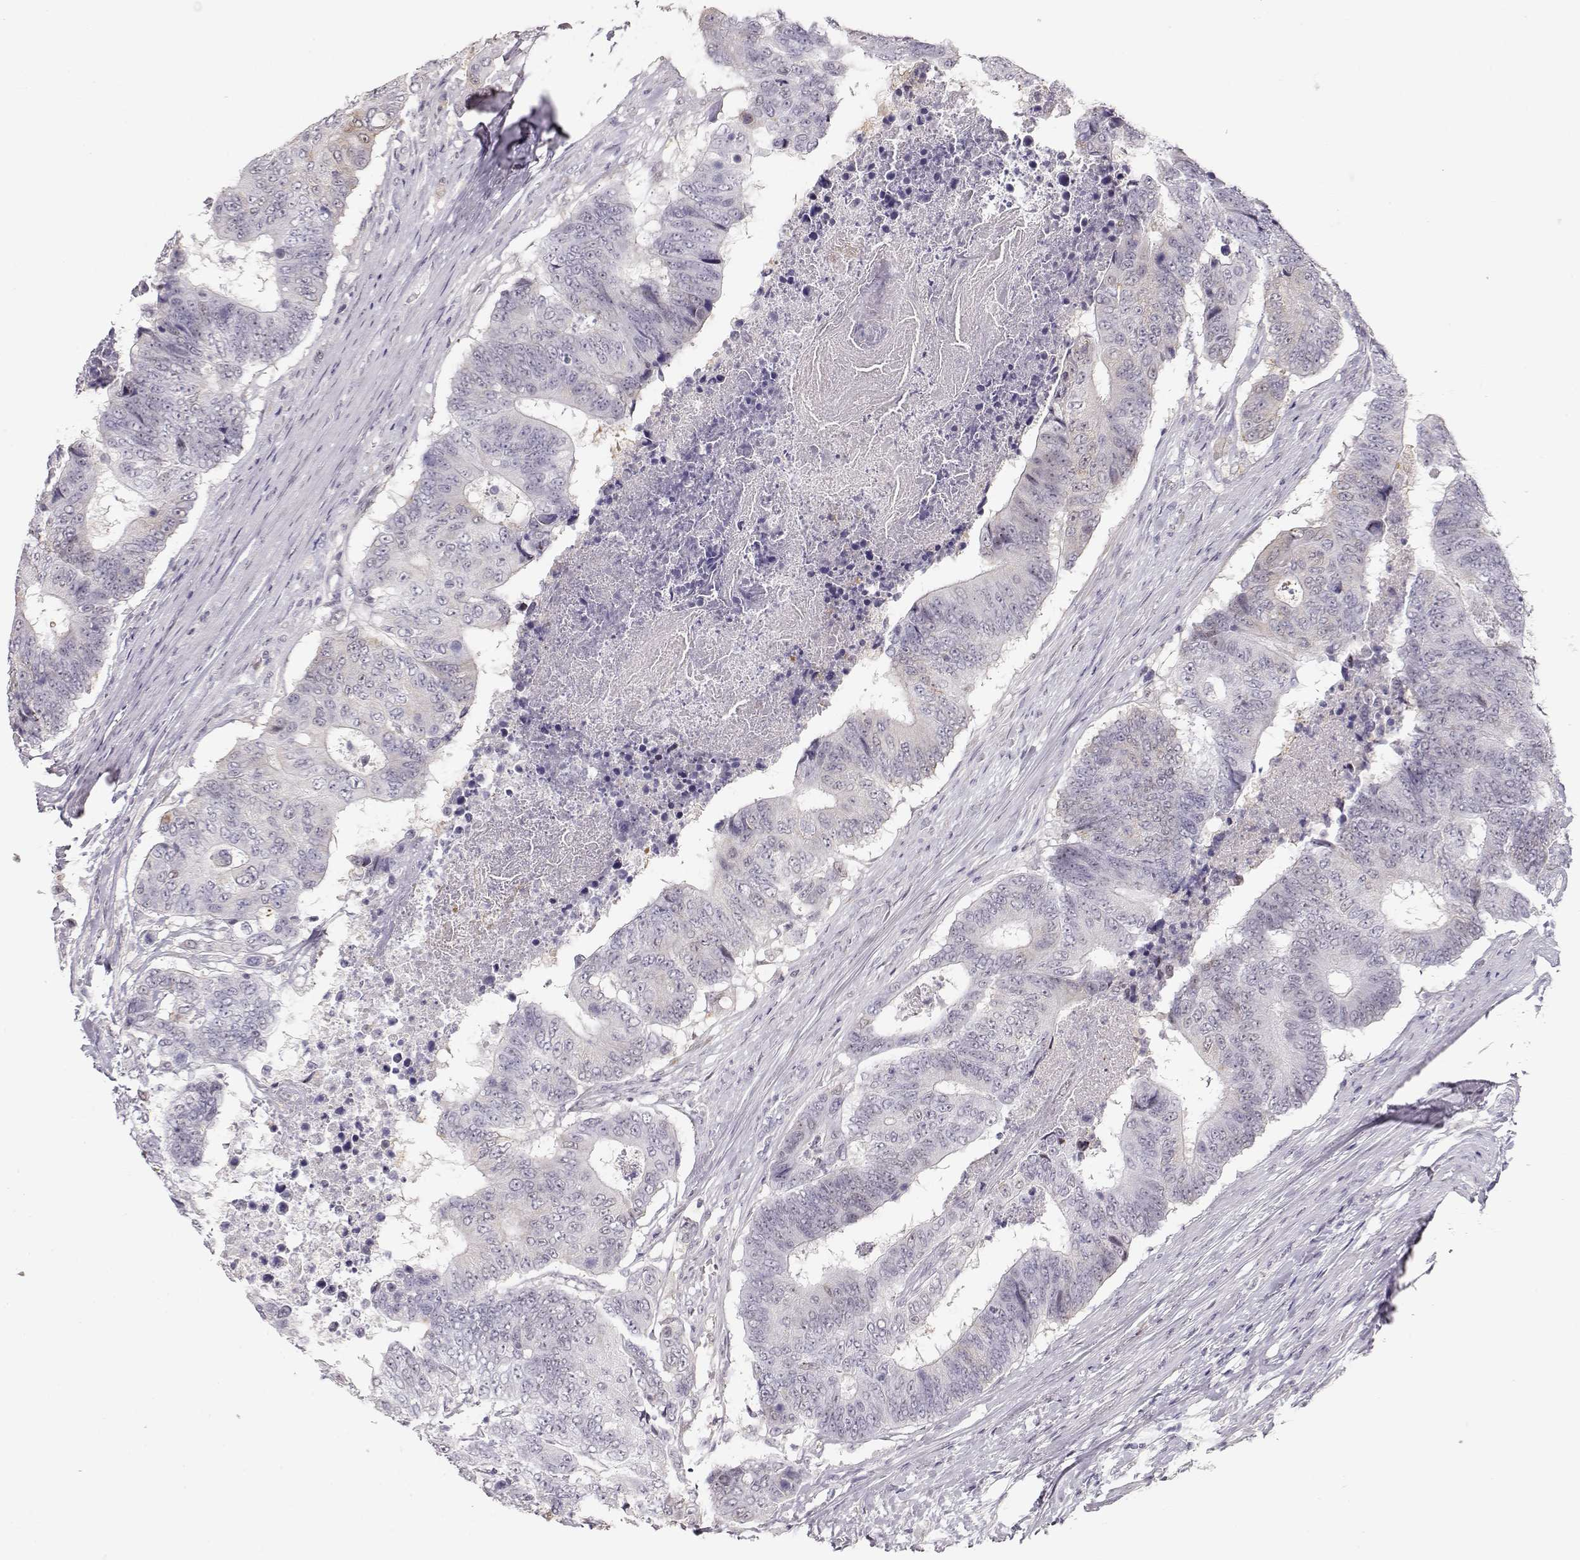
{"staining": {"intensity": "negative", "quantity": "none", "location": "none"}, "tissue": "colorectal cancer", "cell_type": "Tumor cells", "image_type": "cancer", "snomed": [{"axis": "morphology", "description": "Adenocarcinoma, NOS"}, {"axis": "topography", "description": "Colon"}], "caption": "Colorectal cancer (adenocarcinoma) was stained to show a protein in brown. There is no significant positivity in tumor cells. Brightfield microscopy of immunohistochemistry (IHC) stained with DAB (brown) and hematoxylin (blue), captured at high magnification.", "gene": "TEPP", "patient": {"sex": "female", "age": 48}}